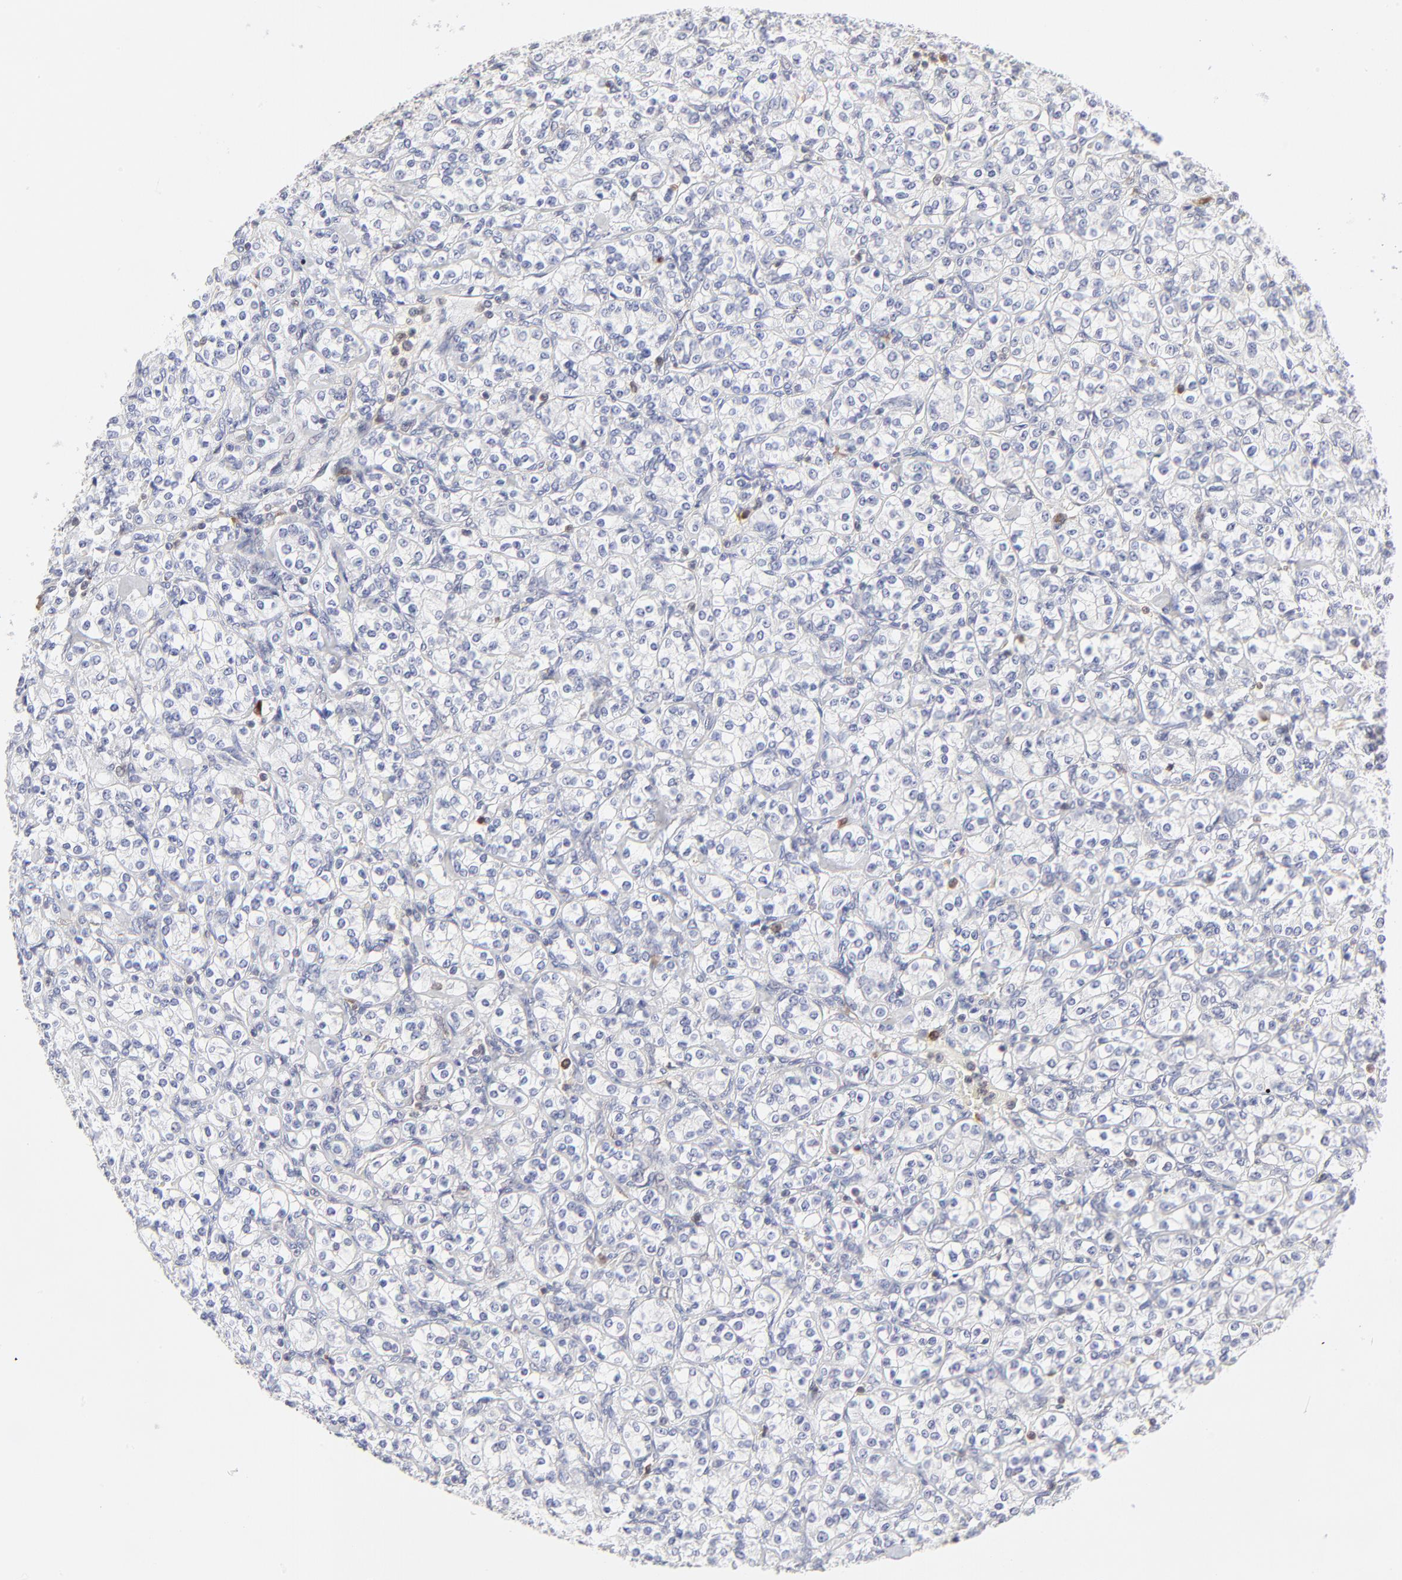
{"staining": {"intensity": "negative", "quantity": "none", "location": "none"}, "tissue": "renal cancer", "cell_type": "Tumor cells", "image_type": "cancer", "snomed": [{"axis": "morphology", "description": "Adenocarcinoma, NOS"}, {"axis": "topography", "description": "Kidney"}], "caption": "This is an immunohistochemistry (IHC) image of adenocarcinoma (renal). There is no expression in tumor cells.", "gene": "CASP3", "patient": {"sex": "male", "age": 77}}